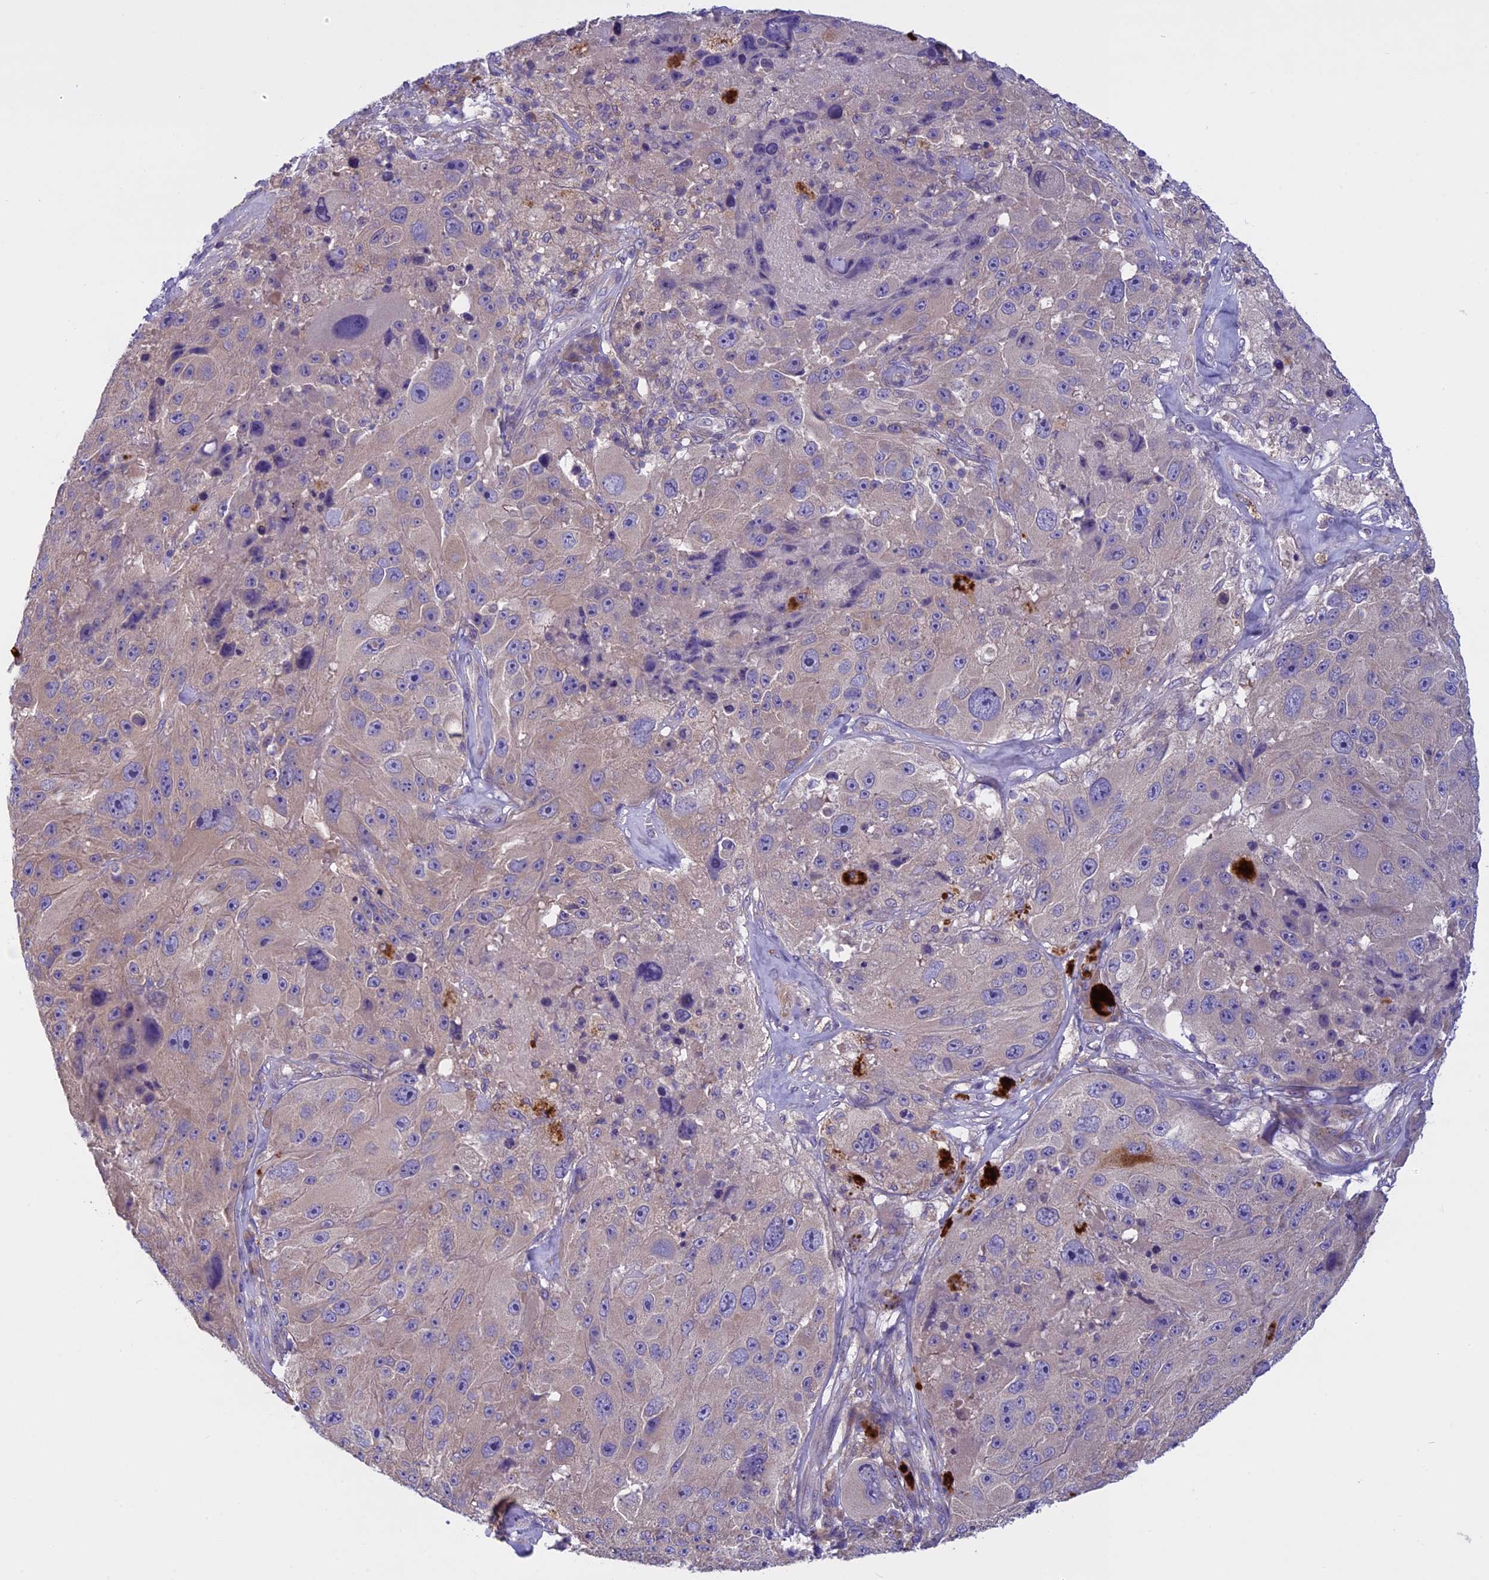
{"staining": {"intensity": "negative", "quantity": "none", "location": "none"}, "tissue": "melanoma", "cell_type": "Tumor cells", "image_type": "cancer", "snomed": [{"axis": "morphology", "description": "Malignant melanoma, Metastatic site"}, {"axis": "topography", "description": "Lymph node"}], "caption": "Immunohistochemistry of human malignant melanoma (metastatic site) displays no expression in tumor cells.", "gene": "DCTN5", "patient": {"sex": "male", "age": 62}}